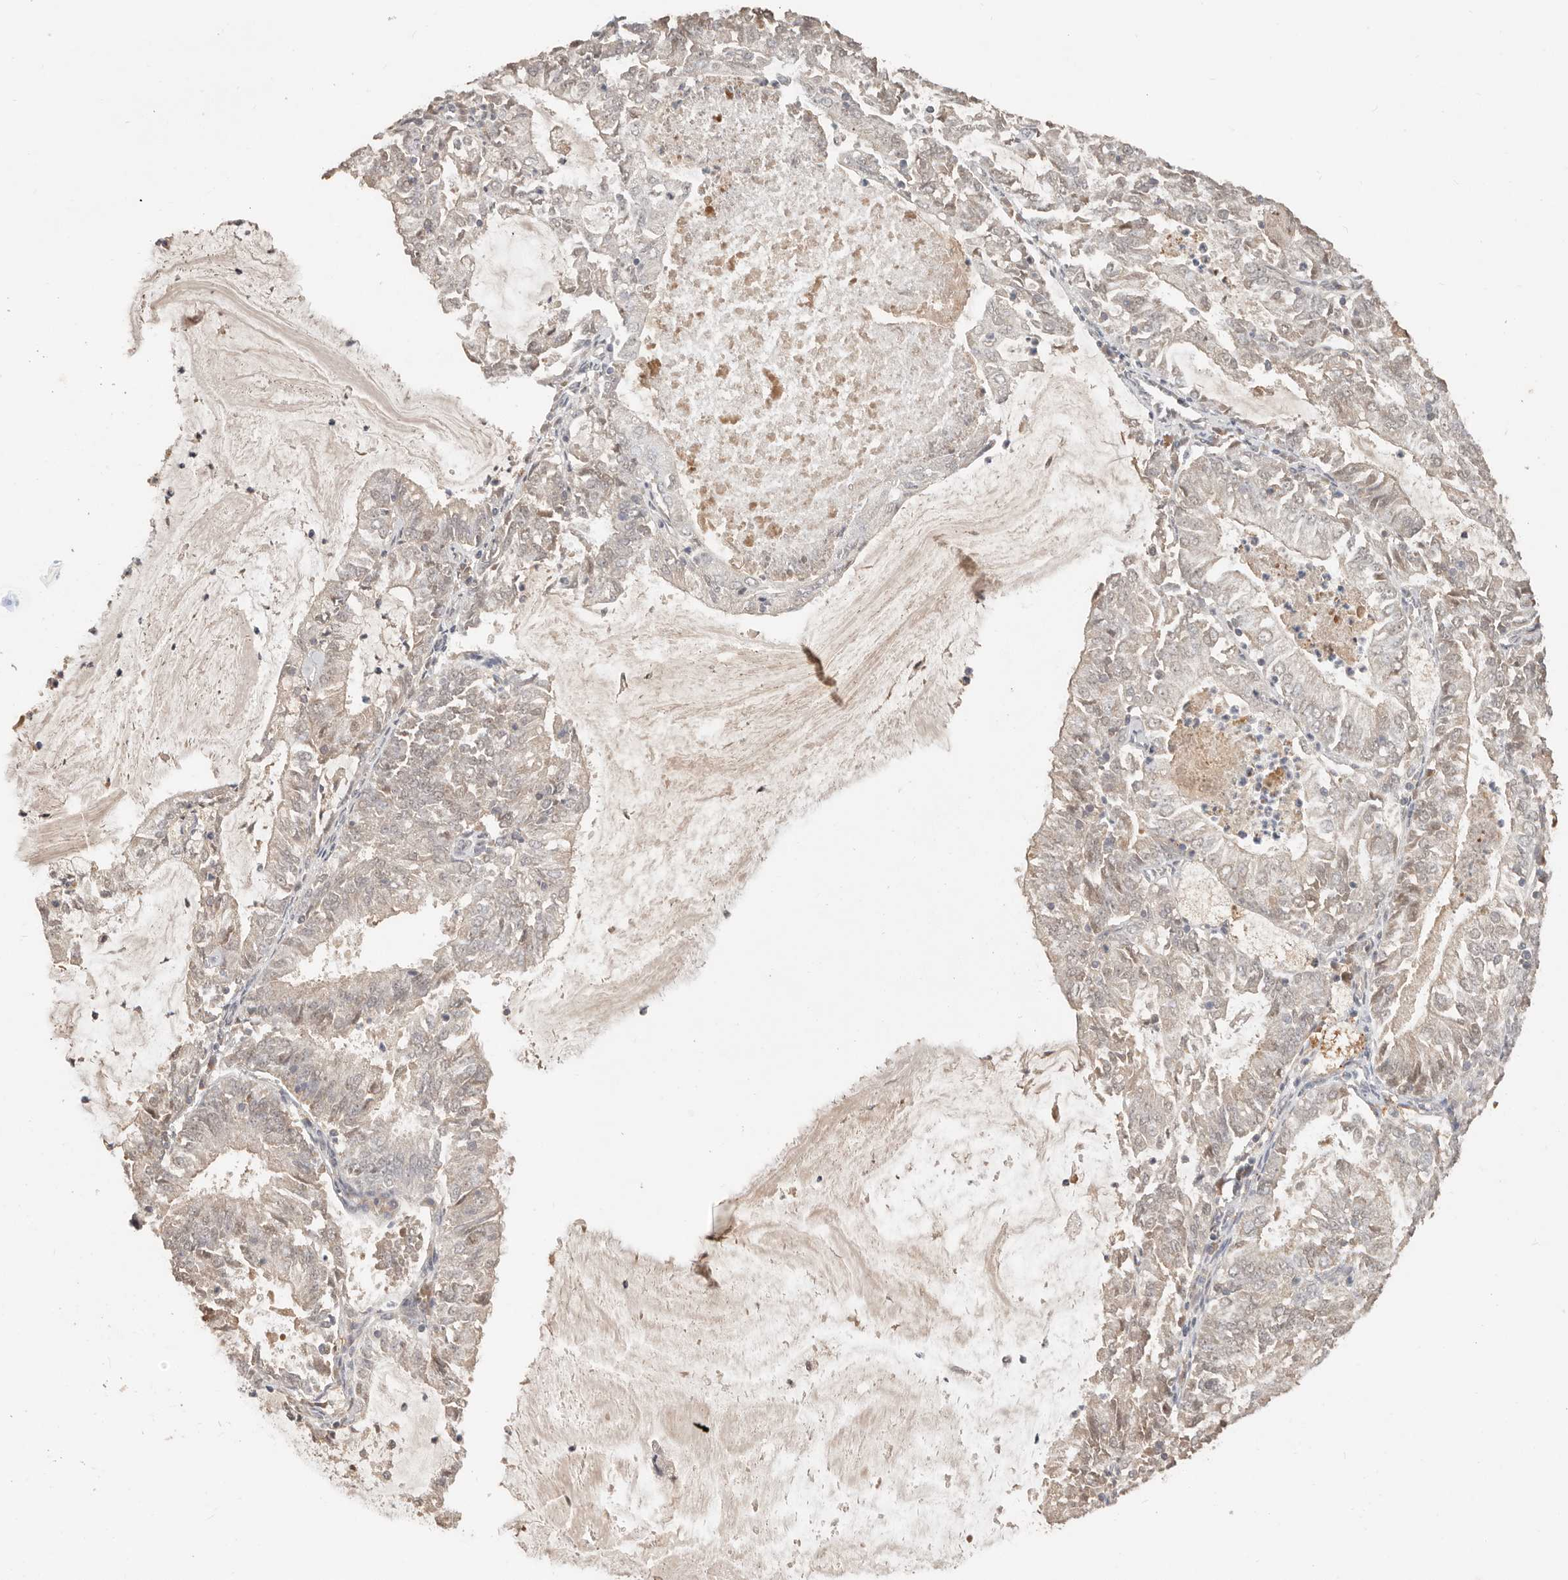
{"staining": {"intensity": "weak", "quantity": "<25%", "location": "cytoplasmic/membranous"}, "tissue": "endometrial cancer", "cell_type": "Tumor cells", "image_type": "cancer", "snomed": [{"axis": "morphology", "description": "Adenocarcinoma, NOS"}, {"axis": "topography", "description": "Endometrium"}], "caption": "High power microscopy histopathology image of an immunohistochemistry (IHC) image of endometrial cancer, revealing no significant expression in tumor cells.", "gene": "MTFR2", "patient": {"sex": "female", "age": 57}}